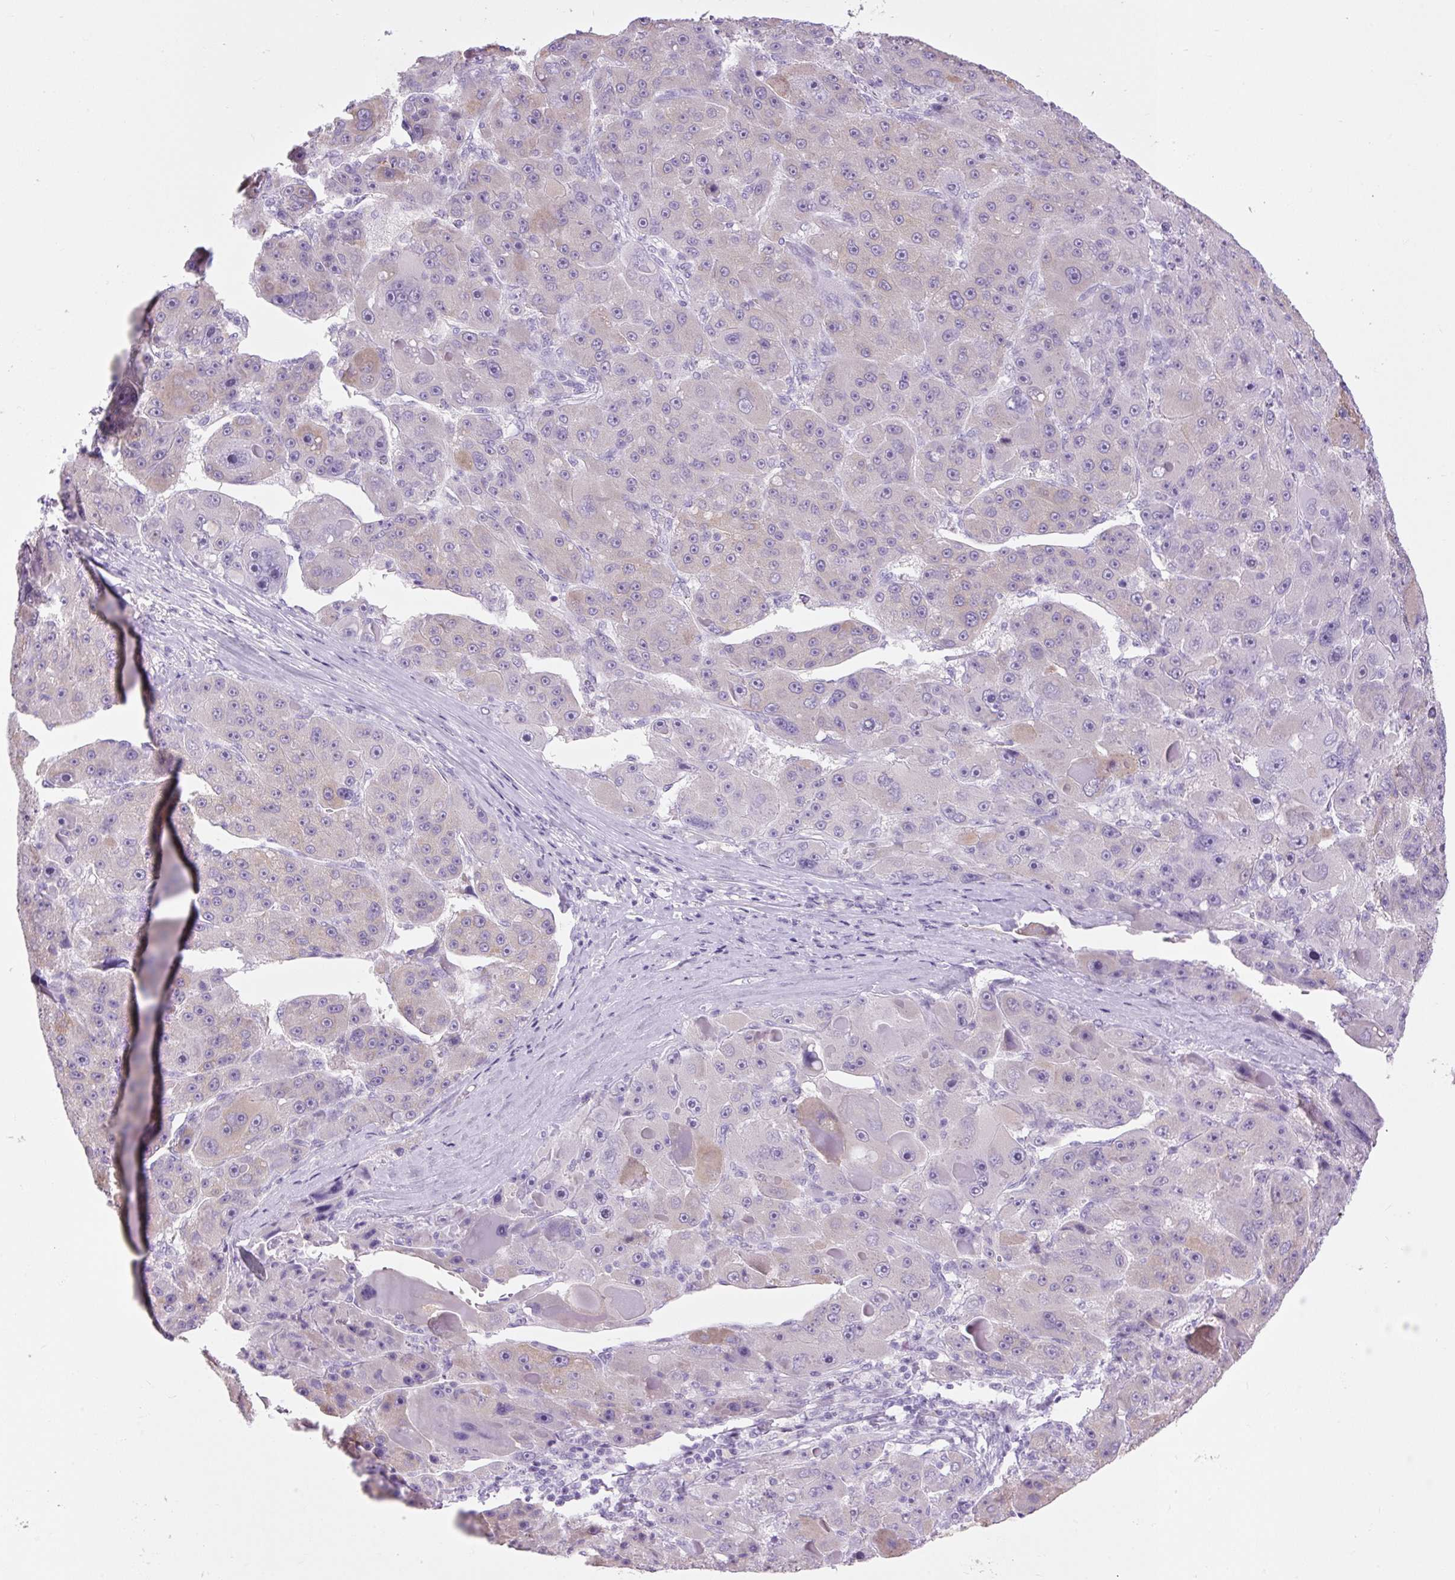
{"staining": {"intensity": "moderate", "quantity": "<25%", "location": "cytoplasmic/membranous"}, "tissue": "liver cancer", "cell_type": "Tumor cells", "image_type": "cancer", "snomed": [{"axis": "morphology", "description": "Carcinoma, Hepatocellular, NOS"}, {"axis": "topography", "description": "Liver"}], "caption": "An image showing moderate cytoplasmic/membranous expression in about <25% of tumor cells in liver cancer (hepatocellular carcinoma), as visualized by brown immunohistochemical staining.", "gene": "COL9A2", "patient": {"sex": "male", "age": 76}}